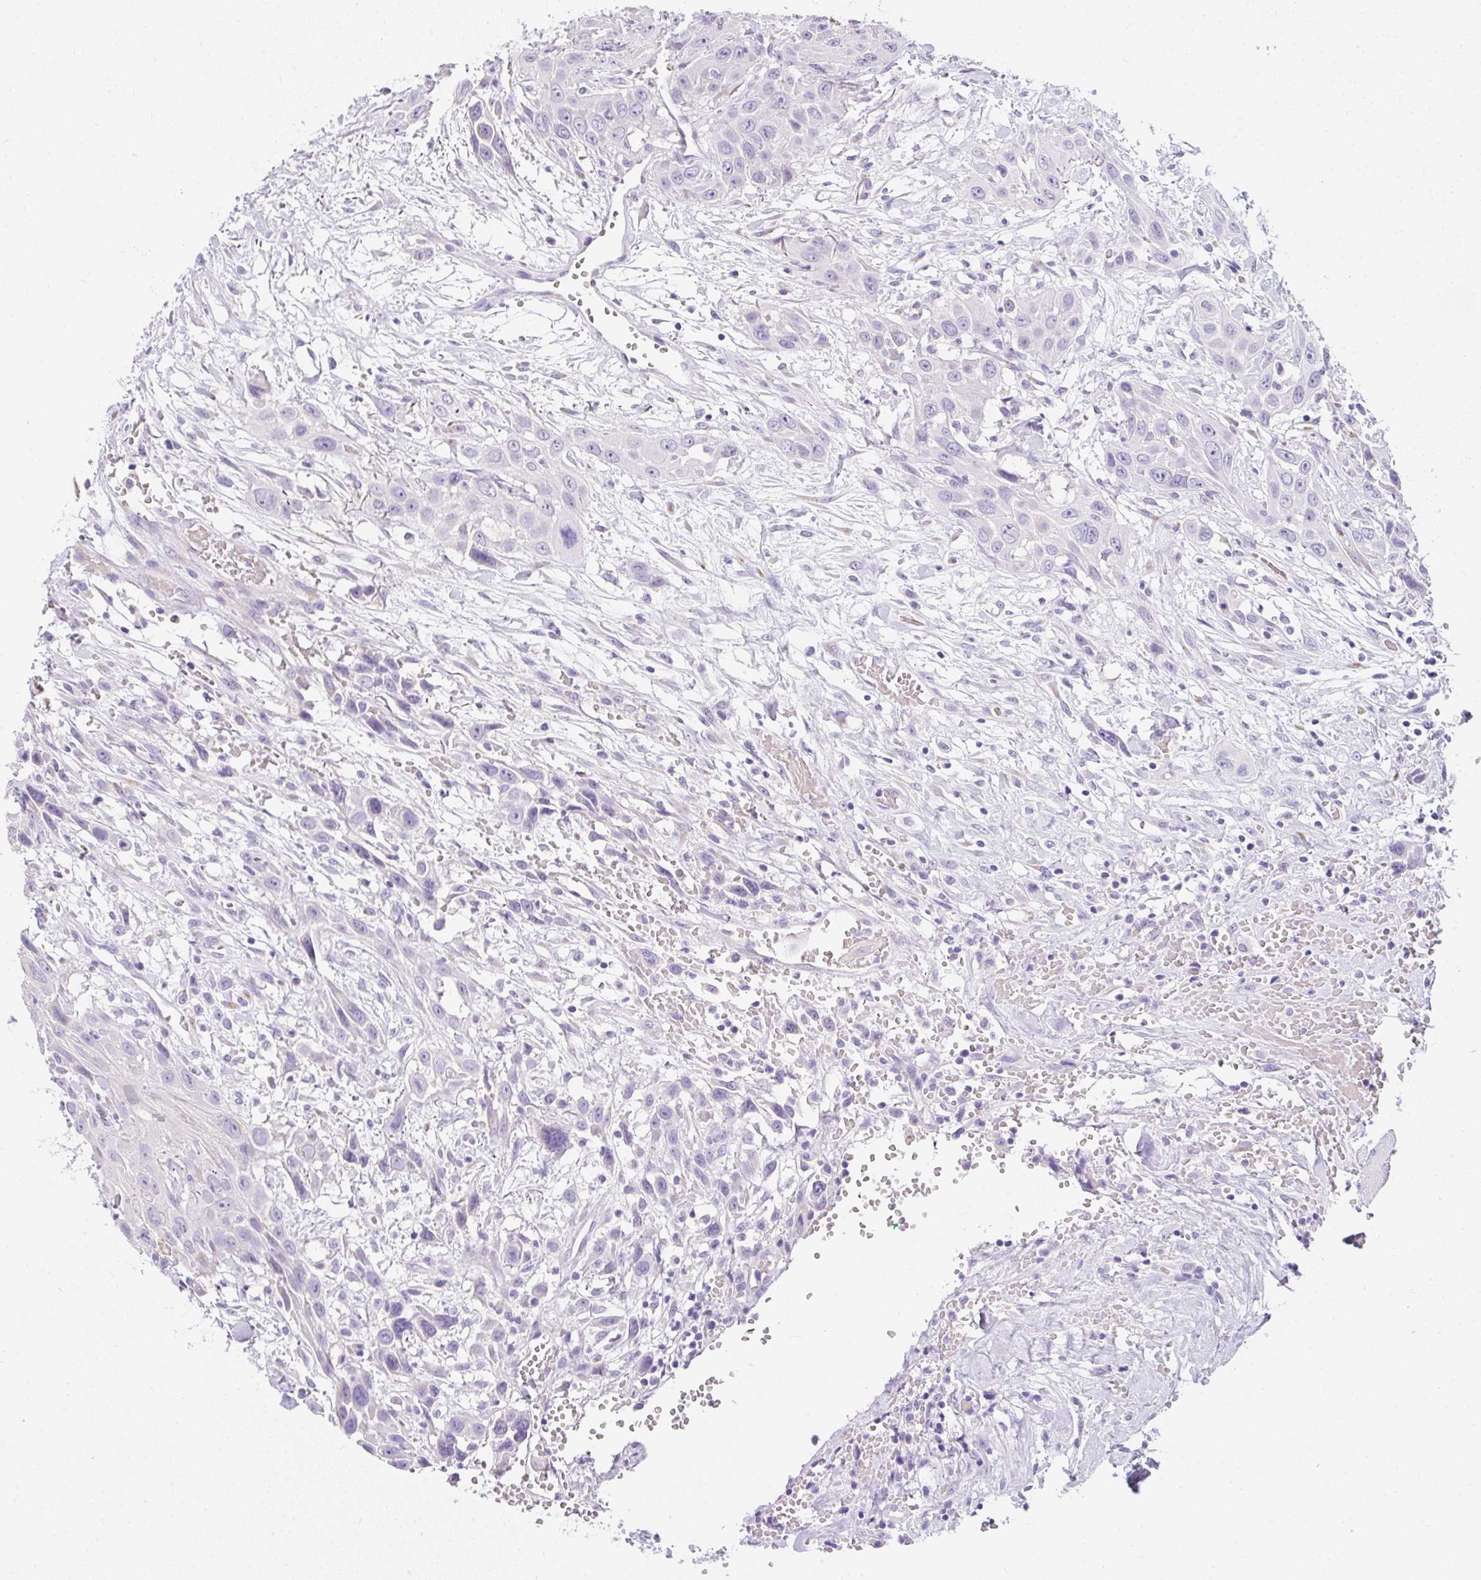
{"staining": {"intensity": "negative", "quantity": "none", "location": "none"}, "tissue": "head and neck cancer", "cell_type": "Tumor cells", "image_type": "cancer", "snomed": [{"axis": "morphology", "description": "Squamous cell carcinoma, NOS"}, {"axis": "topography", "description": "Head-Neck"}], "caption": "A photomicrograph of human squamous cell carcinoma (head and neck) is negative for staining in tumor cells.", "gene": "DTX4", "patient": {"sex": "male", "age": 81}}